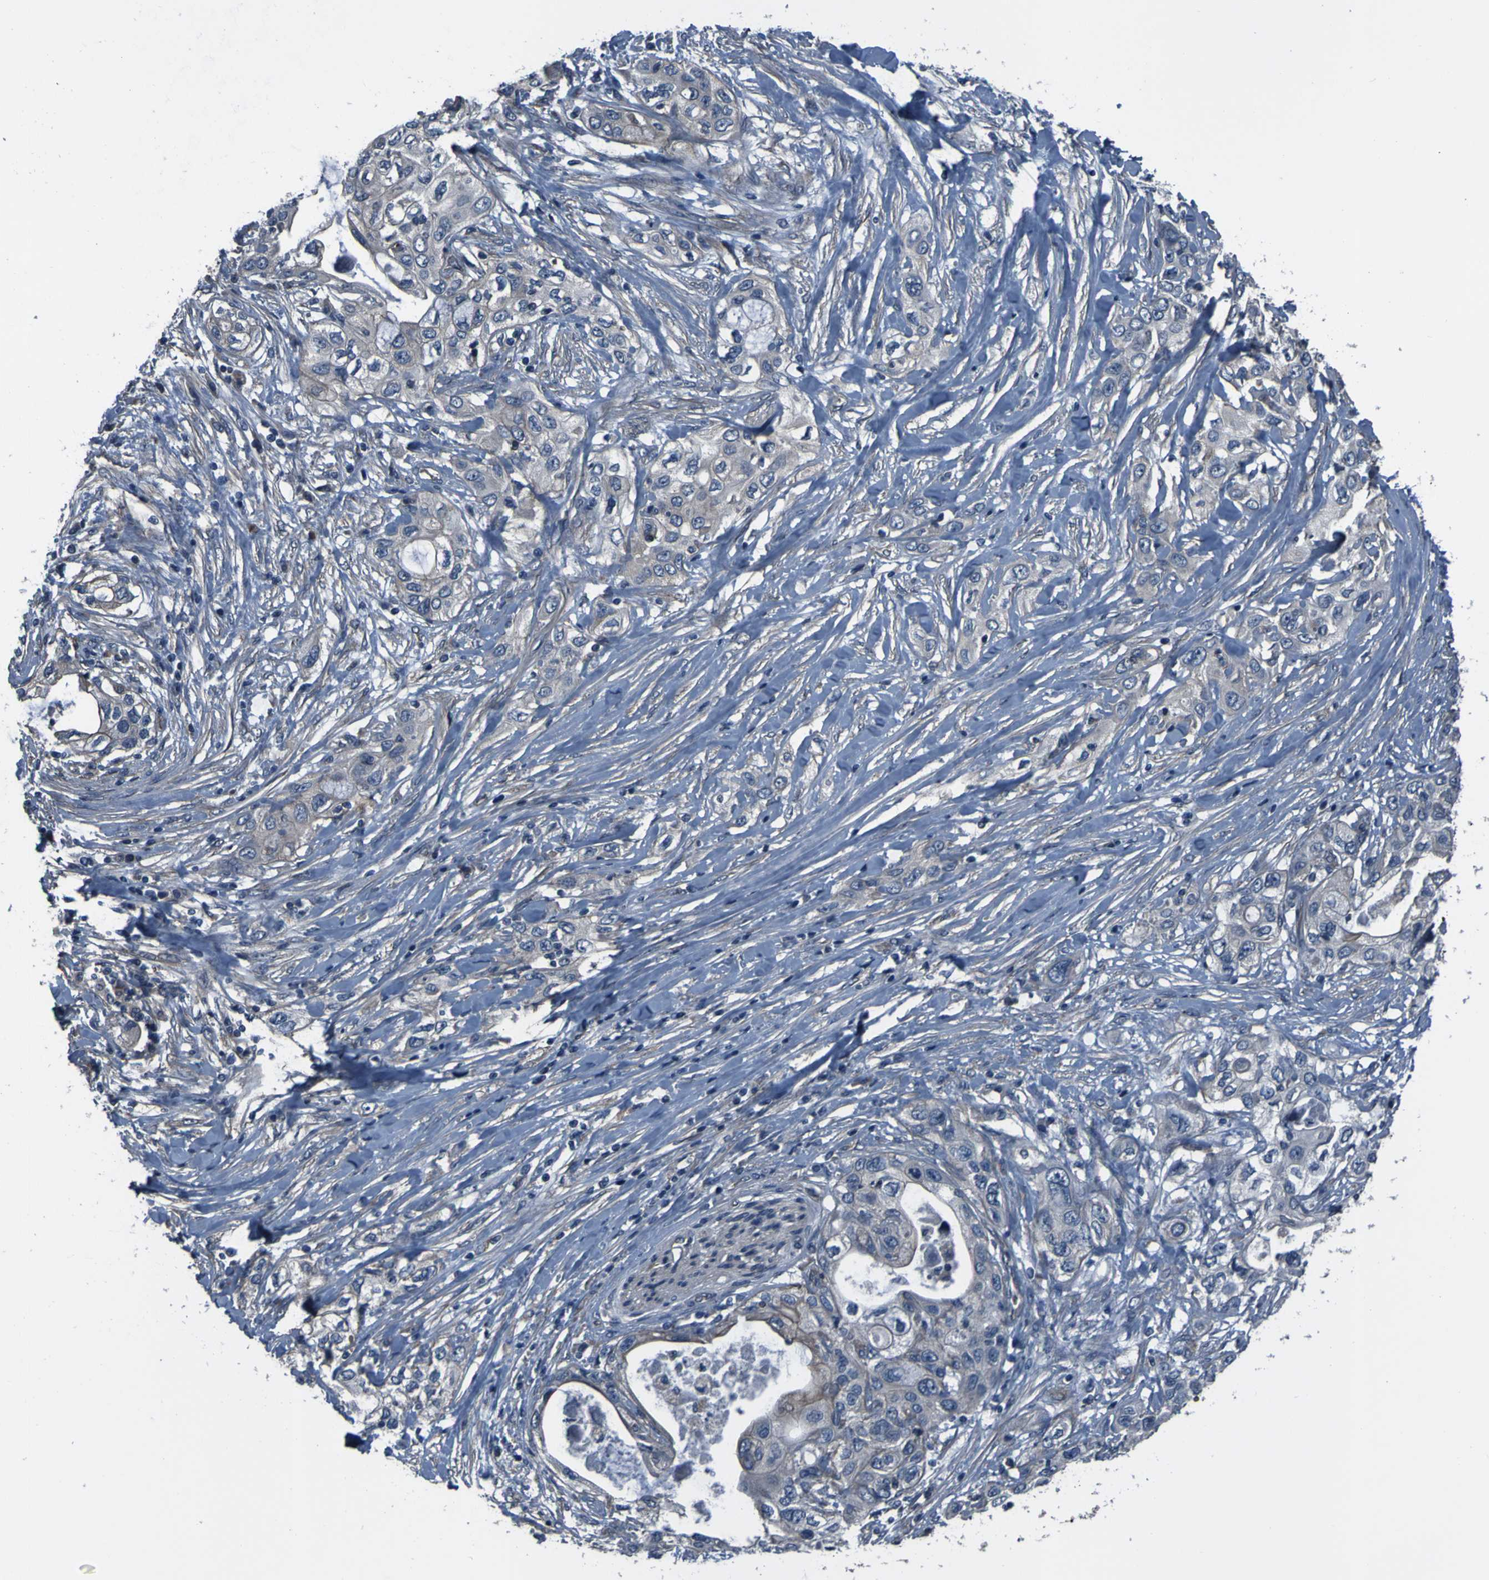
{"staining": {"intensity": "negative", "quantity": "none", "location": "none"}, "tissue": "pancreatic cancer", "cell_type": "Tumor cells", "image_type": "cancer", "snomed": [{"axis": "morphology", "description": "Adenocarcinoma, NOS"}, {"axis": "topography", "description": "Pancreas"}], "caption": "Tumor cells show no significant positivity in pancreatic cancer (adenocarcinoma). The staining was performed using DAB (3,3'-diaminobenzidine) to visualize the protein expression in brown, while the nuclei were stained in blue with hematoxylin (Magnification: 20x).", "gene": "GRAMD1A", "patient": {"sex": "female", "age": 70}}